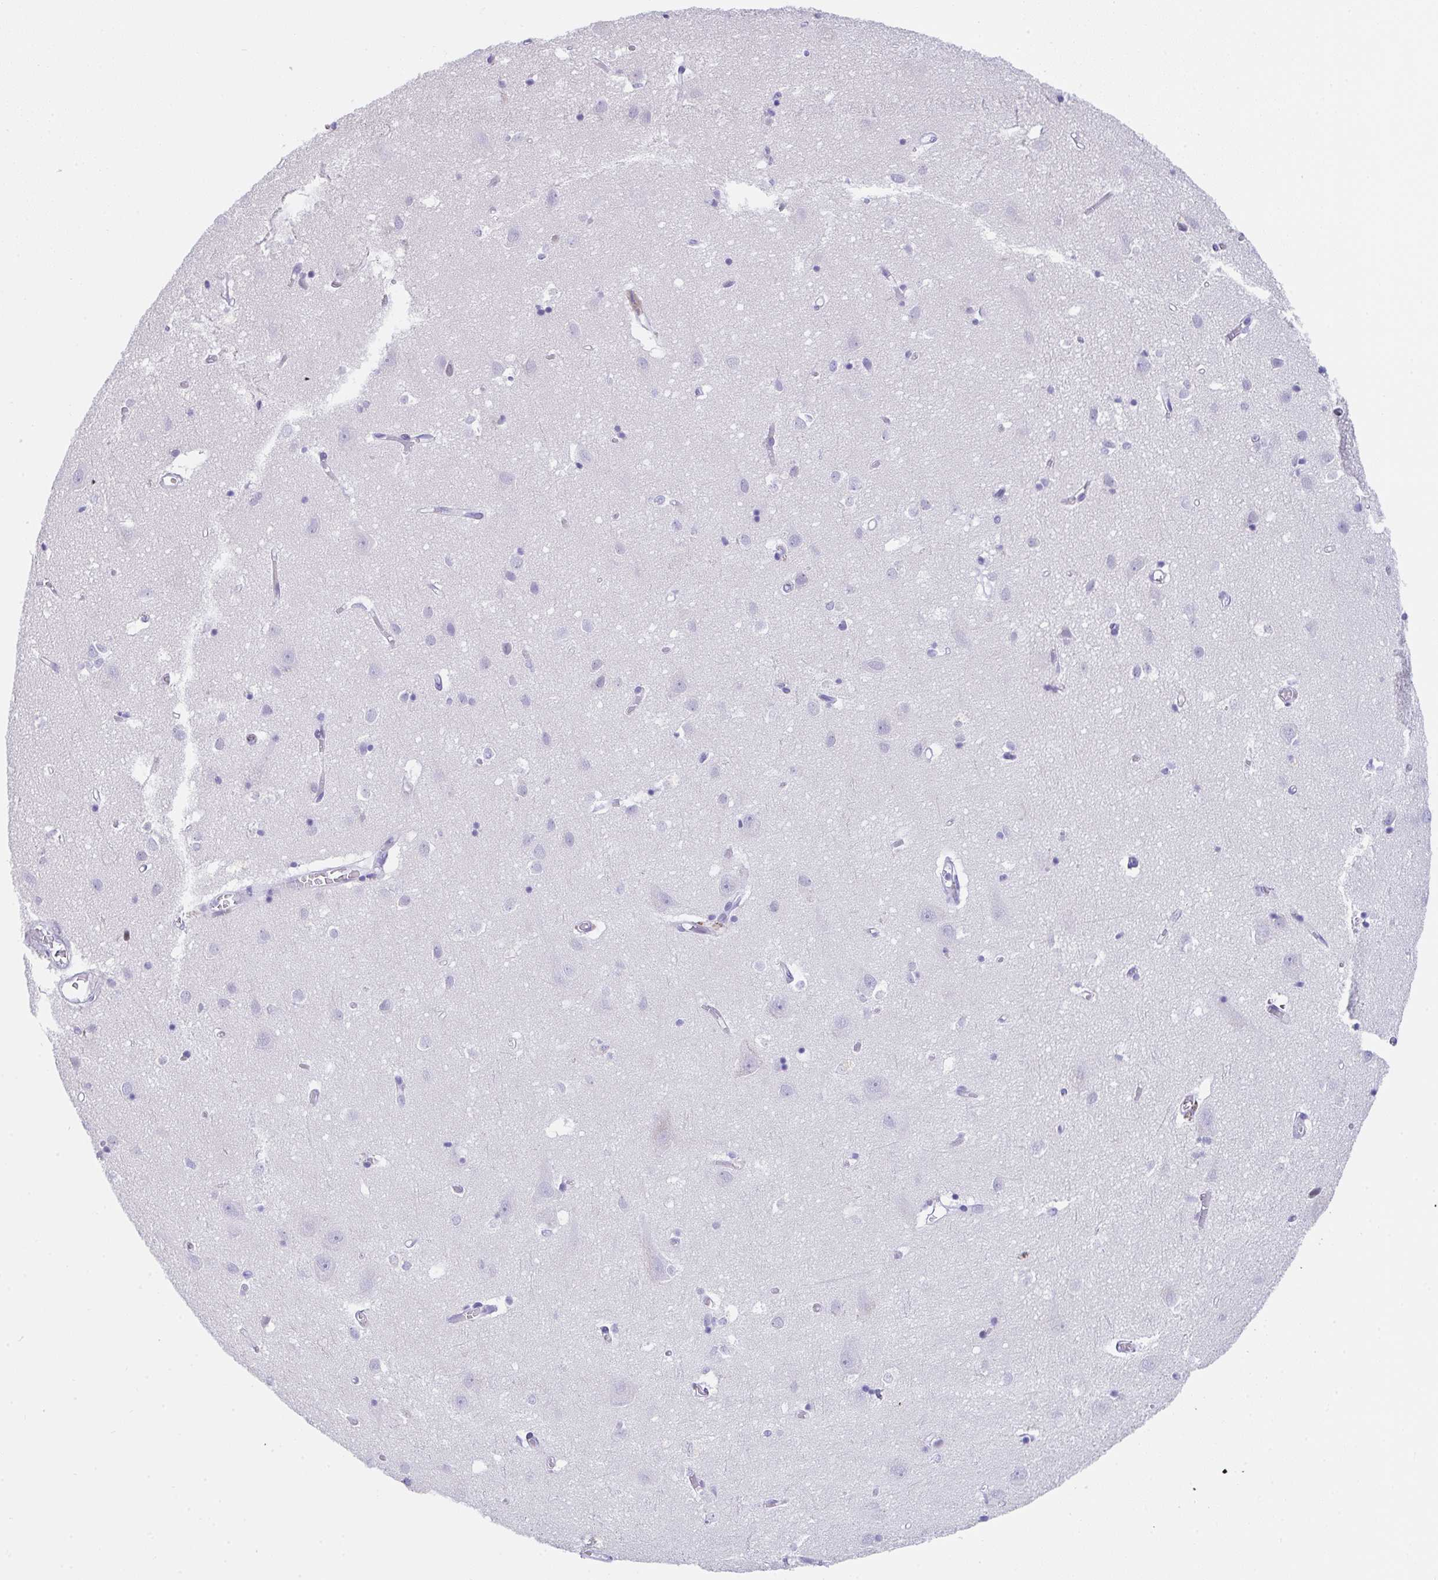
{"staining": {"intensity": "negative", "quantity": "none", "location": "none"}, "tissue": "cerebral cortex", "cell_type": "Endothelial cells", "image_type": "normal", "snomed": [{"axis": "morphology", "description": "Normal tissue, NOS"}, {"axis": "topography", "description": "Cerebral cortex"}], "caption": "Histopathology image shows no protein positivity in endothelial cells of normal cerebral cortex. (DAB (3,3'-diaminobenzidine) IHC with hematoxylin counter stain).", "gene": "KMT2E", "patient": {"sex": "male", "age": 70}}